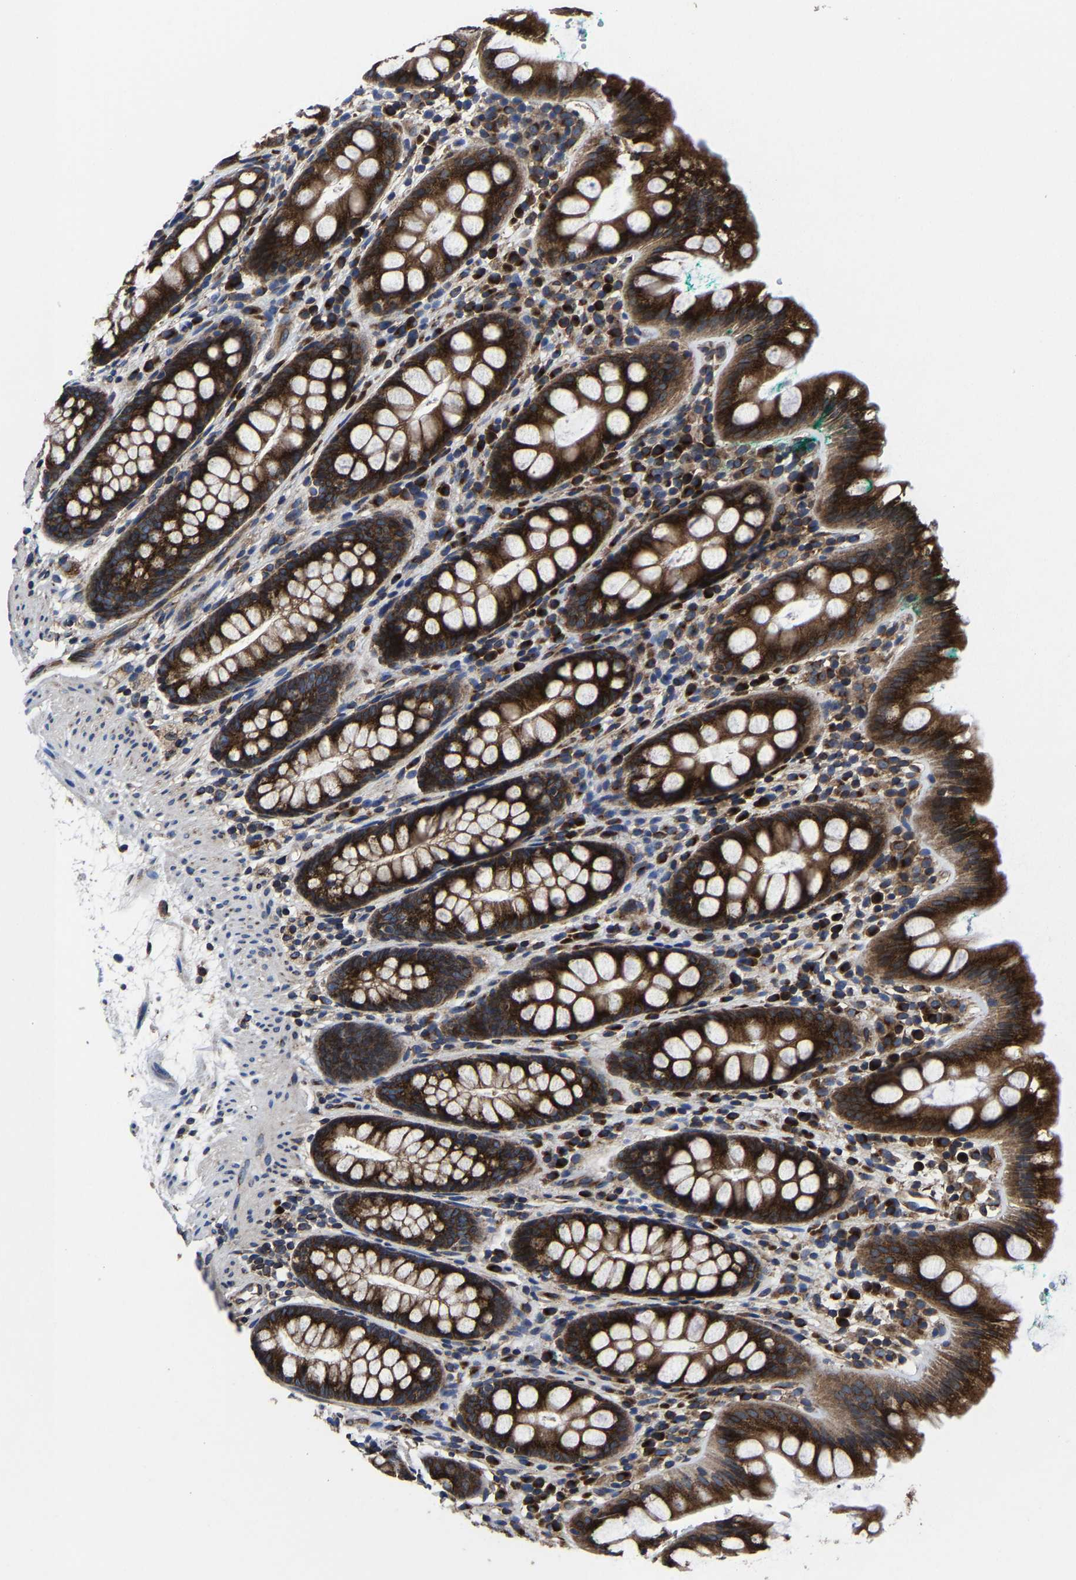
{"staining": {"intensity": "strong", "quantity": ">75%", "location": "cytoplasmic/membranous"}, "tissue": "rectum", "cell_type": "Glandular cells", "image_type": "normal", "snomed": [{"axis": "morphology", "description": "Normal tissue, NOS"}, {"axis": "topography", "description": "Rectum"}], "caption": "Immunohistochemical staining of benign human rectum displays >75% levels of strong cytoplasmic/membranous protein expression in approximately >75% of glandular cells. Nuclei are stained in blue.", "gene": "EBAG9", "patient": {"sex": "female", "age": 65}}